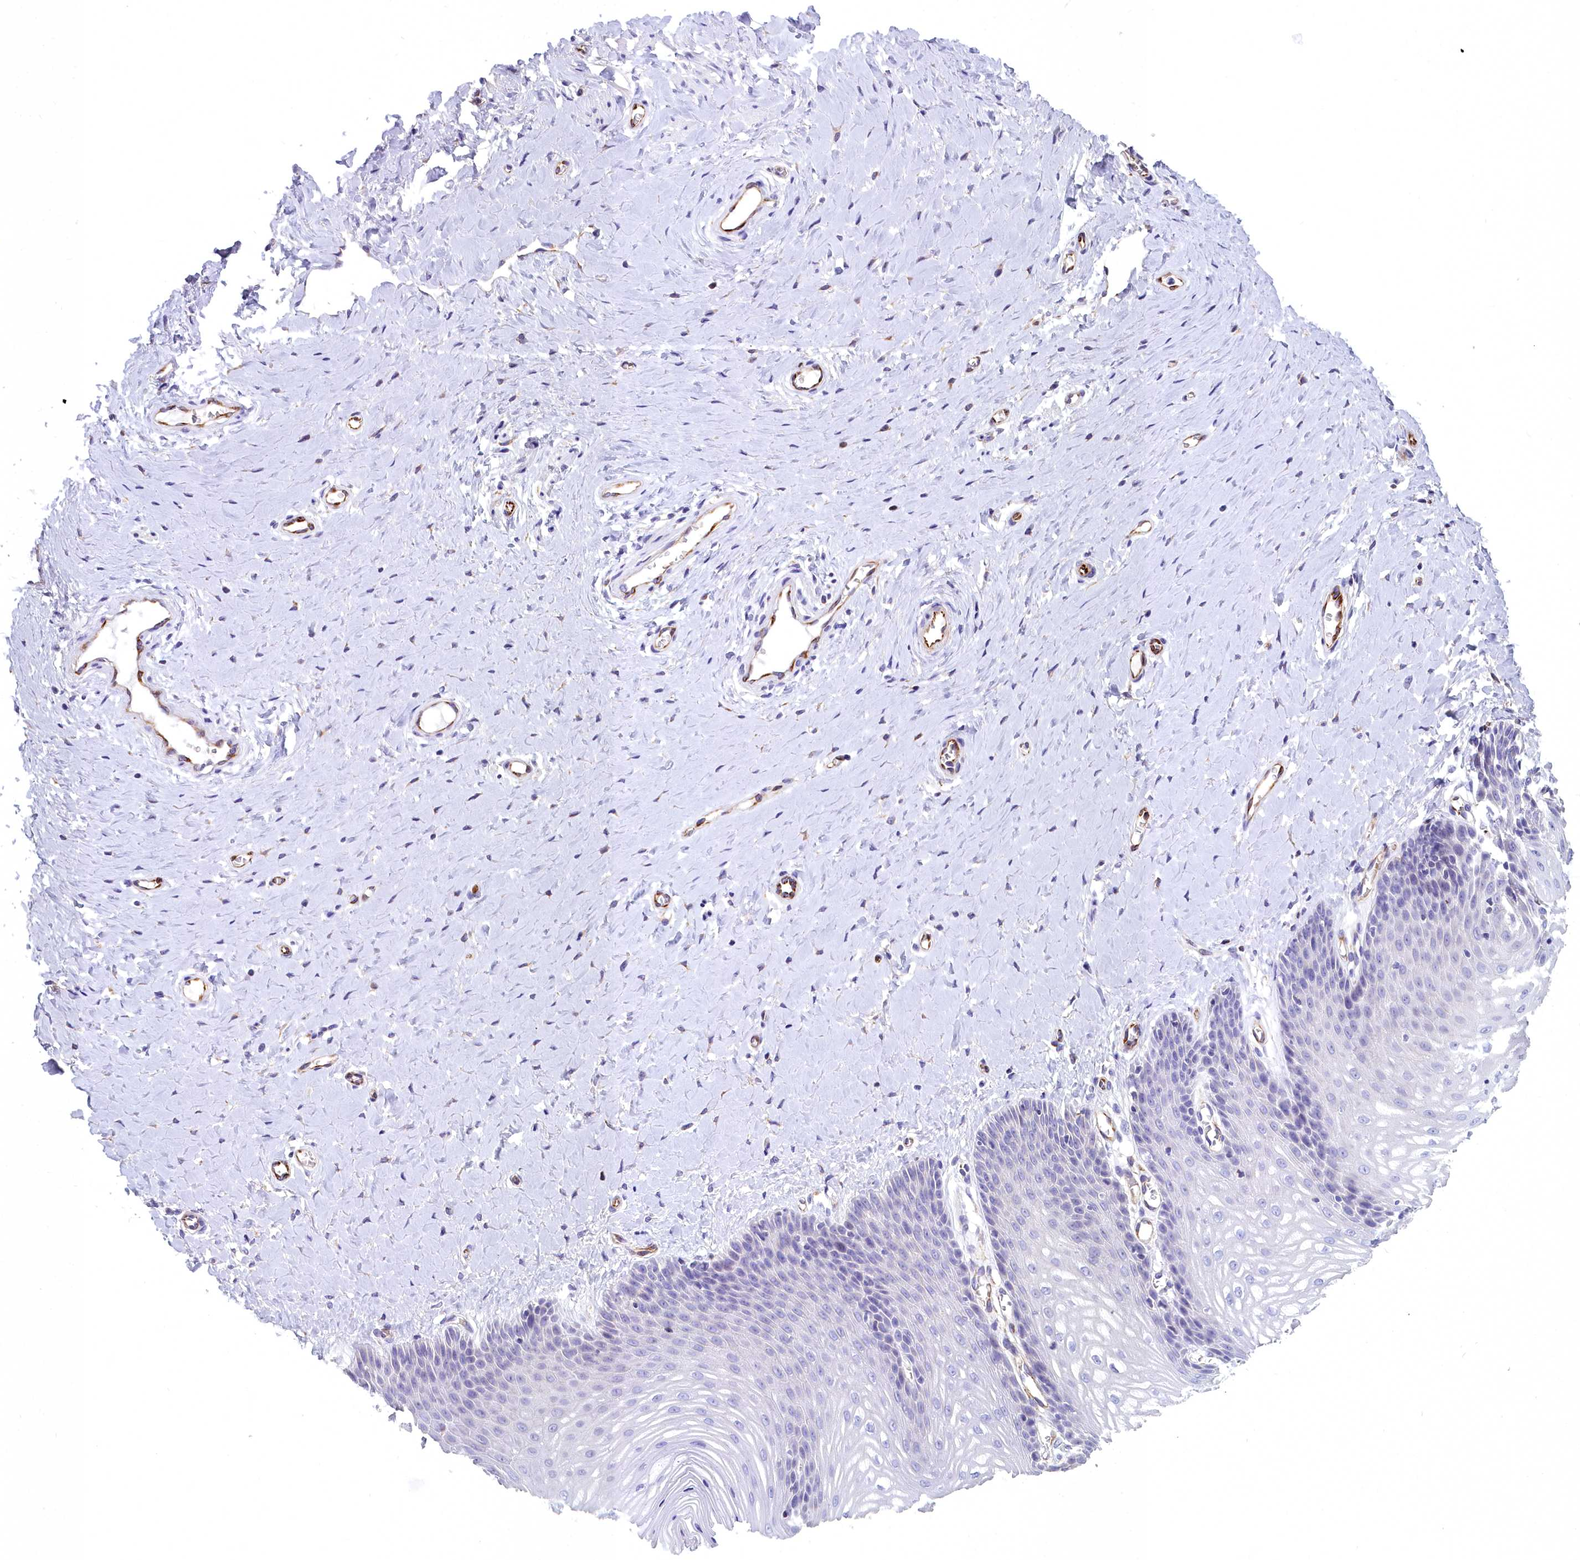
{"staining": {"intensity": "negative", "quantity": "none", "location": "none"}, "tissue": "vagina", "cell_type": "Squamous epithelial cells", "image_type": "normal", "snomed": [{"axis": "morphology", "description": "Normal tissue, NOS"}, {"axis": "topography", "description": "Vagina"}], "caption": "Photomicrograph shows no significant protein positivity in squamous epithelial cells of benign vagina. (IHC, brightfield microscopy, high magnification).", "gene": "TIMM22", "patient": {"sex": "female", "age": 65}}